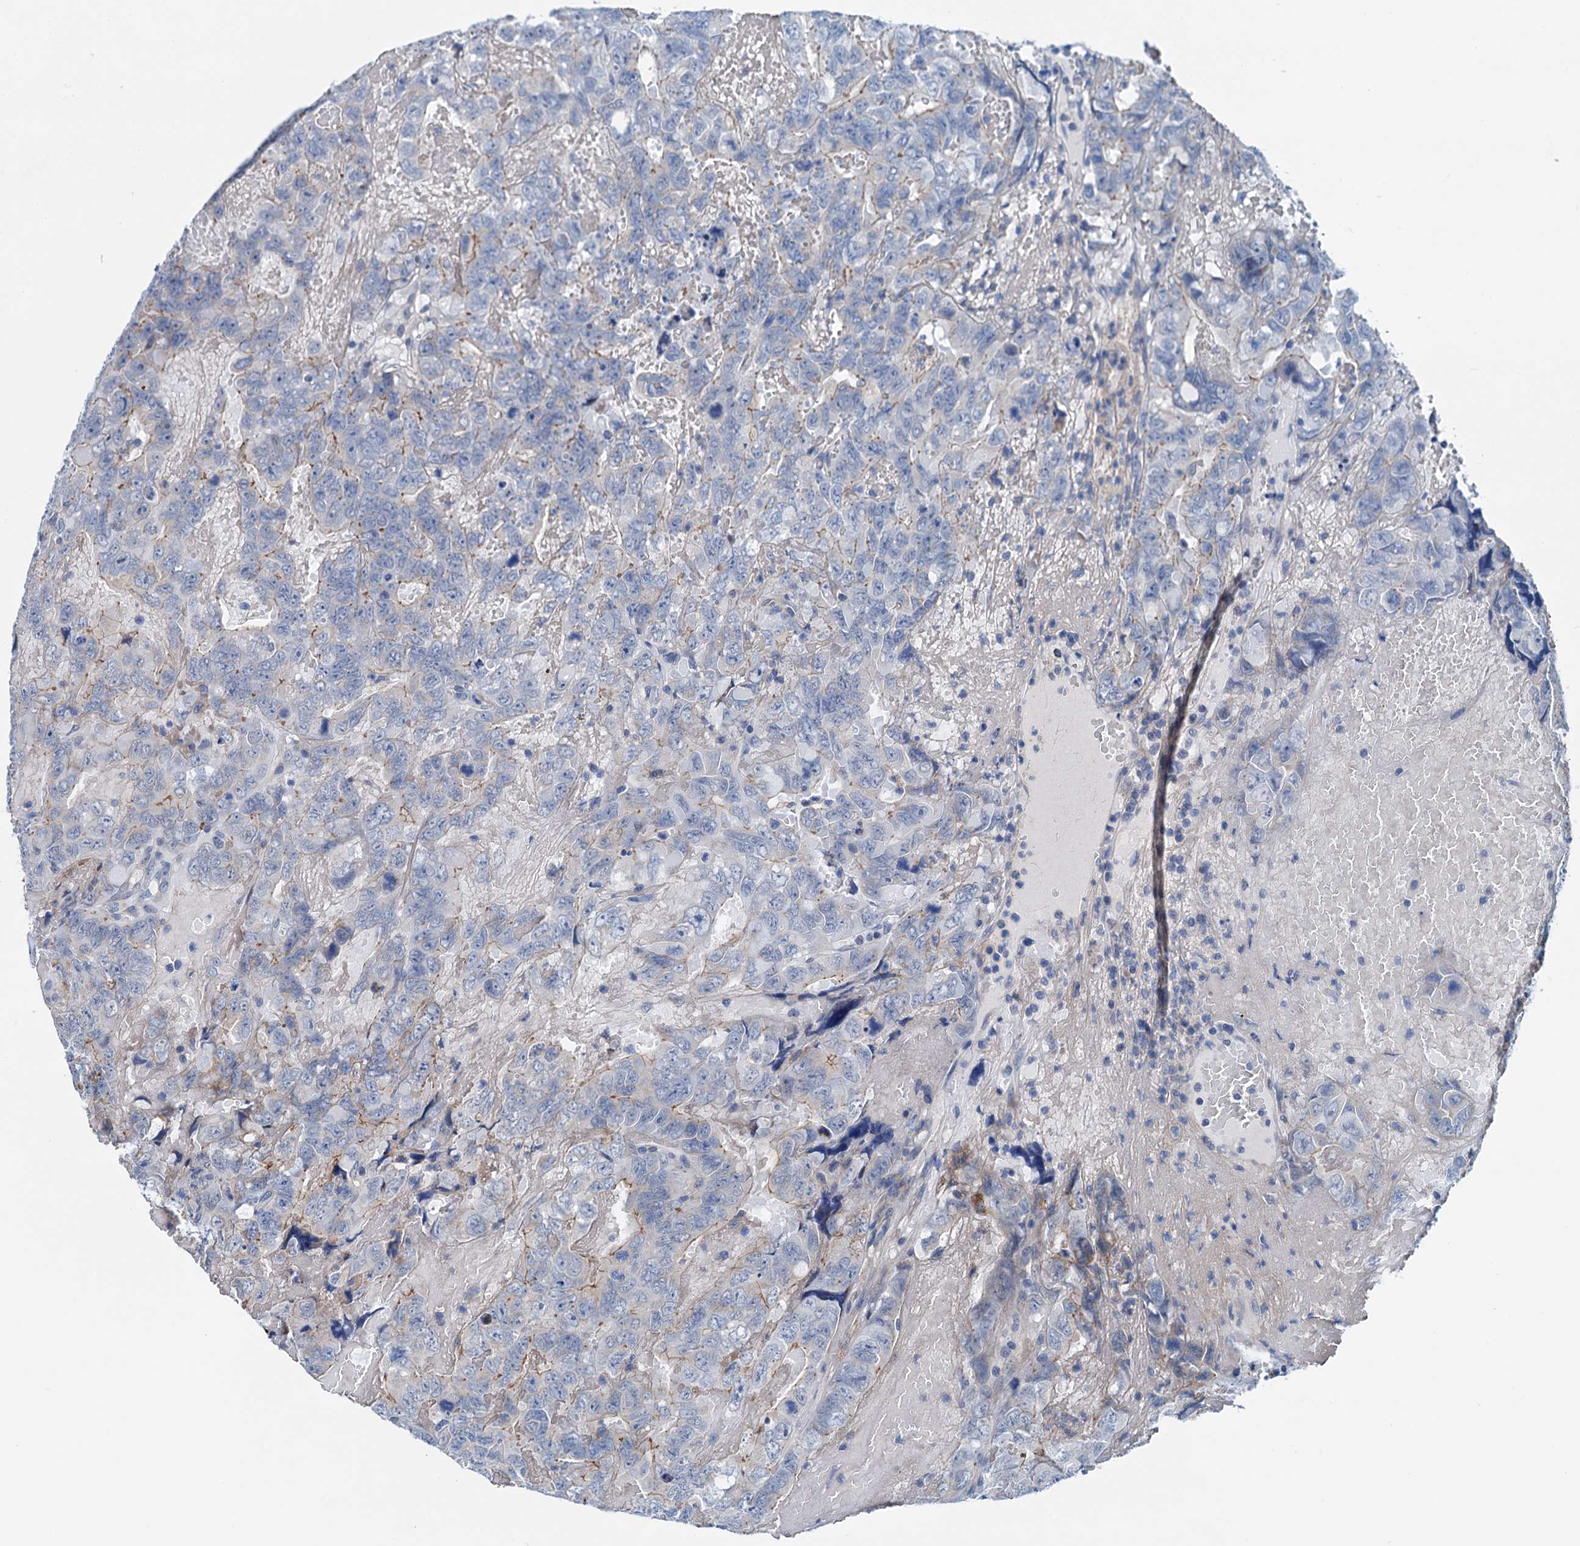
{"staining": {"intensity": "weak", "quantity": "<25%", "location": "cytoplasmic/membranous"}, "tissue": "testis cancer", "cell_type": "Tumor cells", "image_type": "cancer", "snomed": [{"axis": "morphology", "description": "Carcinoma, Embryonal, NOS"}, {"axis": "topography", "description": "Testis"}], "caption": "Immunohistochemical staining of human testis embryonal carcinoma exhibits no significant positivity in tumor cells. (DAB (3,3'-diaminobenzidine) immunohistochemistry (IHC) visualized using brightfield microscopy, high magnification).", "gene": "KNDC1", "patient": {"sex": "male", "age": 45}}